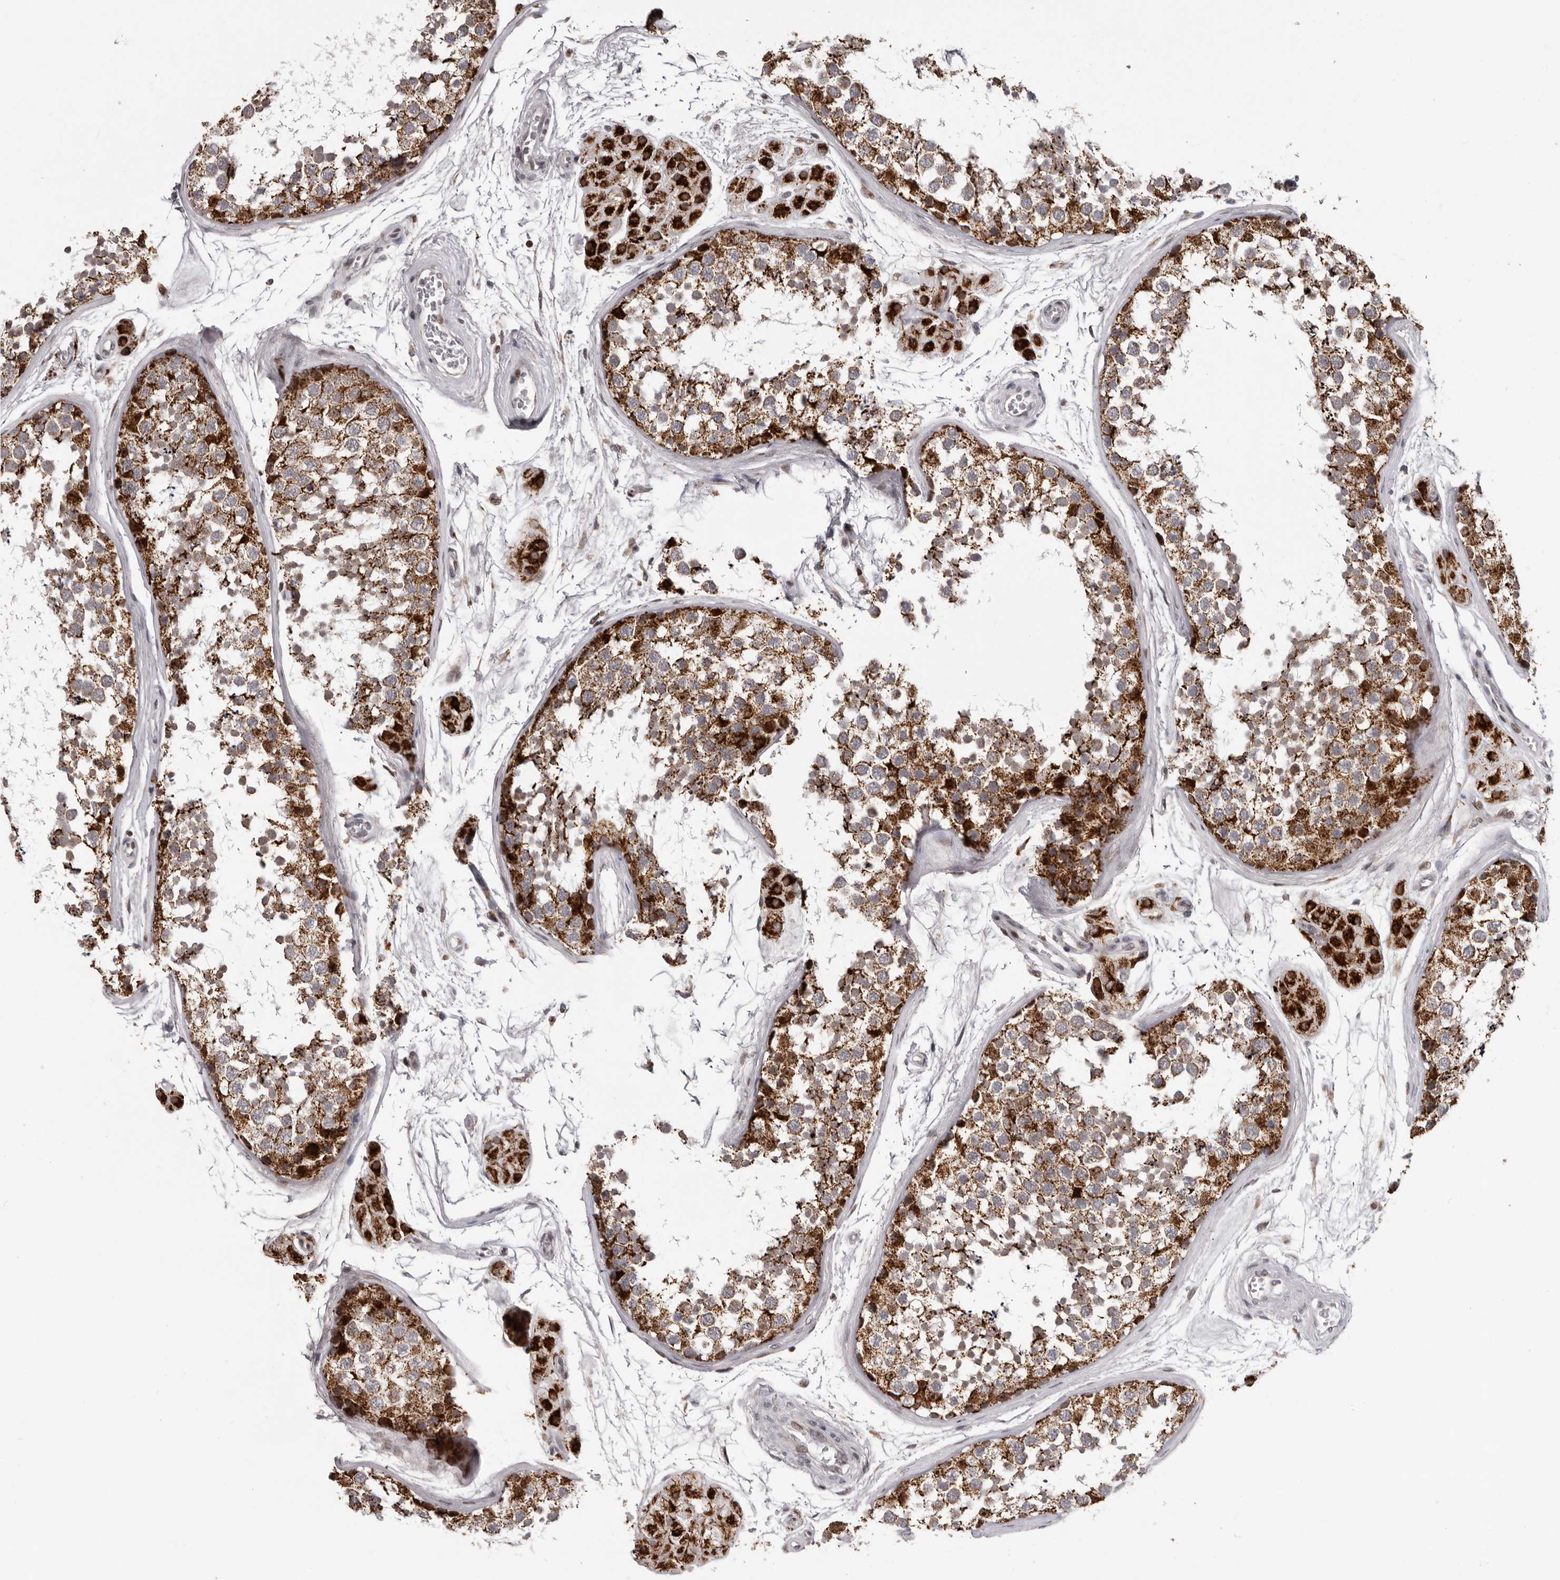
{"staining": {"intensity": "strong", "quantity": ">75%", "location": "cytoplasmic/membranous"}, "tissue": "testis", "cell_type": "Cells in seminiferous ducts", "image_type": "normal", "snomed": [{"axis": "morphology", "description": "Normal tissue, NOS"}, {"axis": "topography", "description": "Testis"}], "caption": "This micrograph reveals immunohistochemistry staining of benign human testis, with high strong cytoplasmic/membranous positivity in approximately >75% of cells in seminiferous ducts.", "gene": "C17orf99", "patient": {"sex": "male", "age": 56}}